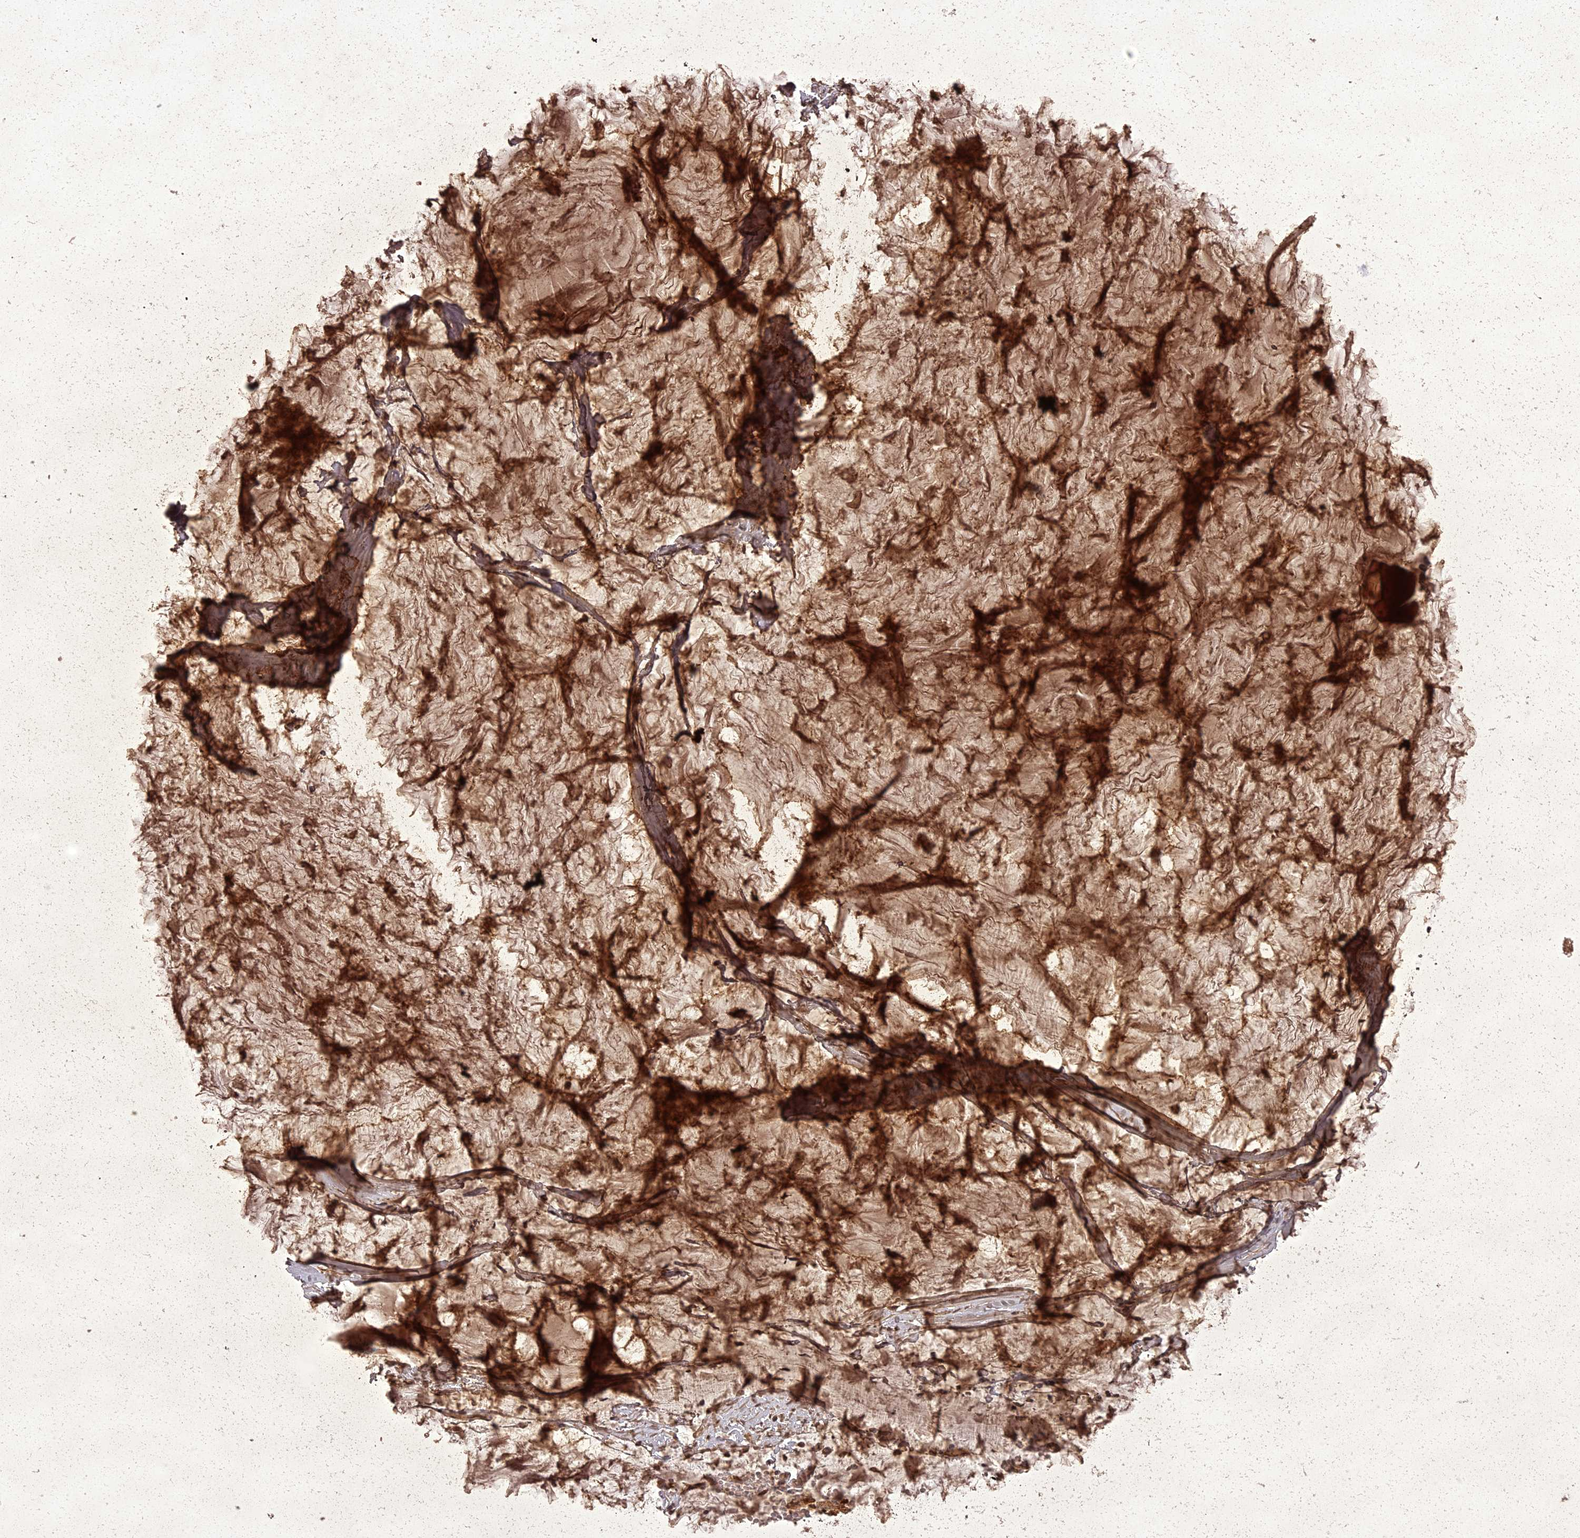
{"staining": {"intensity": "strong", "quantity": ">75%", "location": "cytoplasmic/membranous"}, "tissue": "ovarian cancer", "cell_type": "Tumor cells", "image_type": "cancer", "snomed": [{"axis": "morphology", "description": "Cystadenocarcinoma, mucinous, NOS"}, {"axis": "topography", "description": "Ovary"}], "caption": "Immunohistochemistry histopathology image of human ovarian mucinous cystadenocarcinoma stained for a protein (brown), which reveals high levels of strong cytoplasmic/membranous expression in approximately >75% of tumor cells.", "gene": "ING5", "patient": {"sex": "female", "age": 39}}